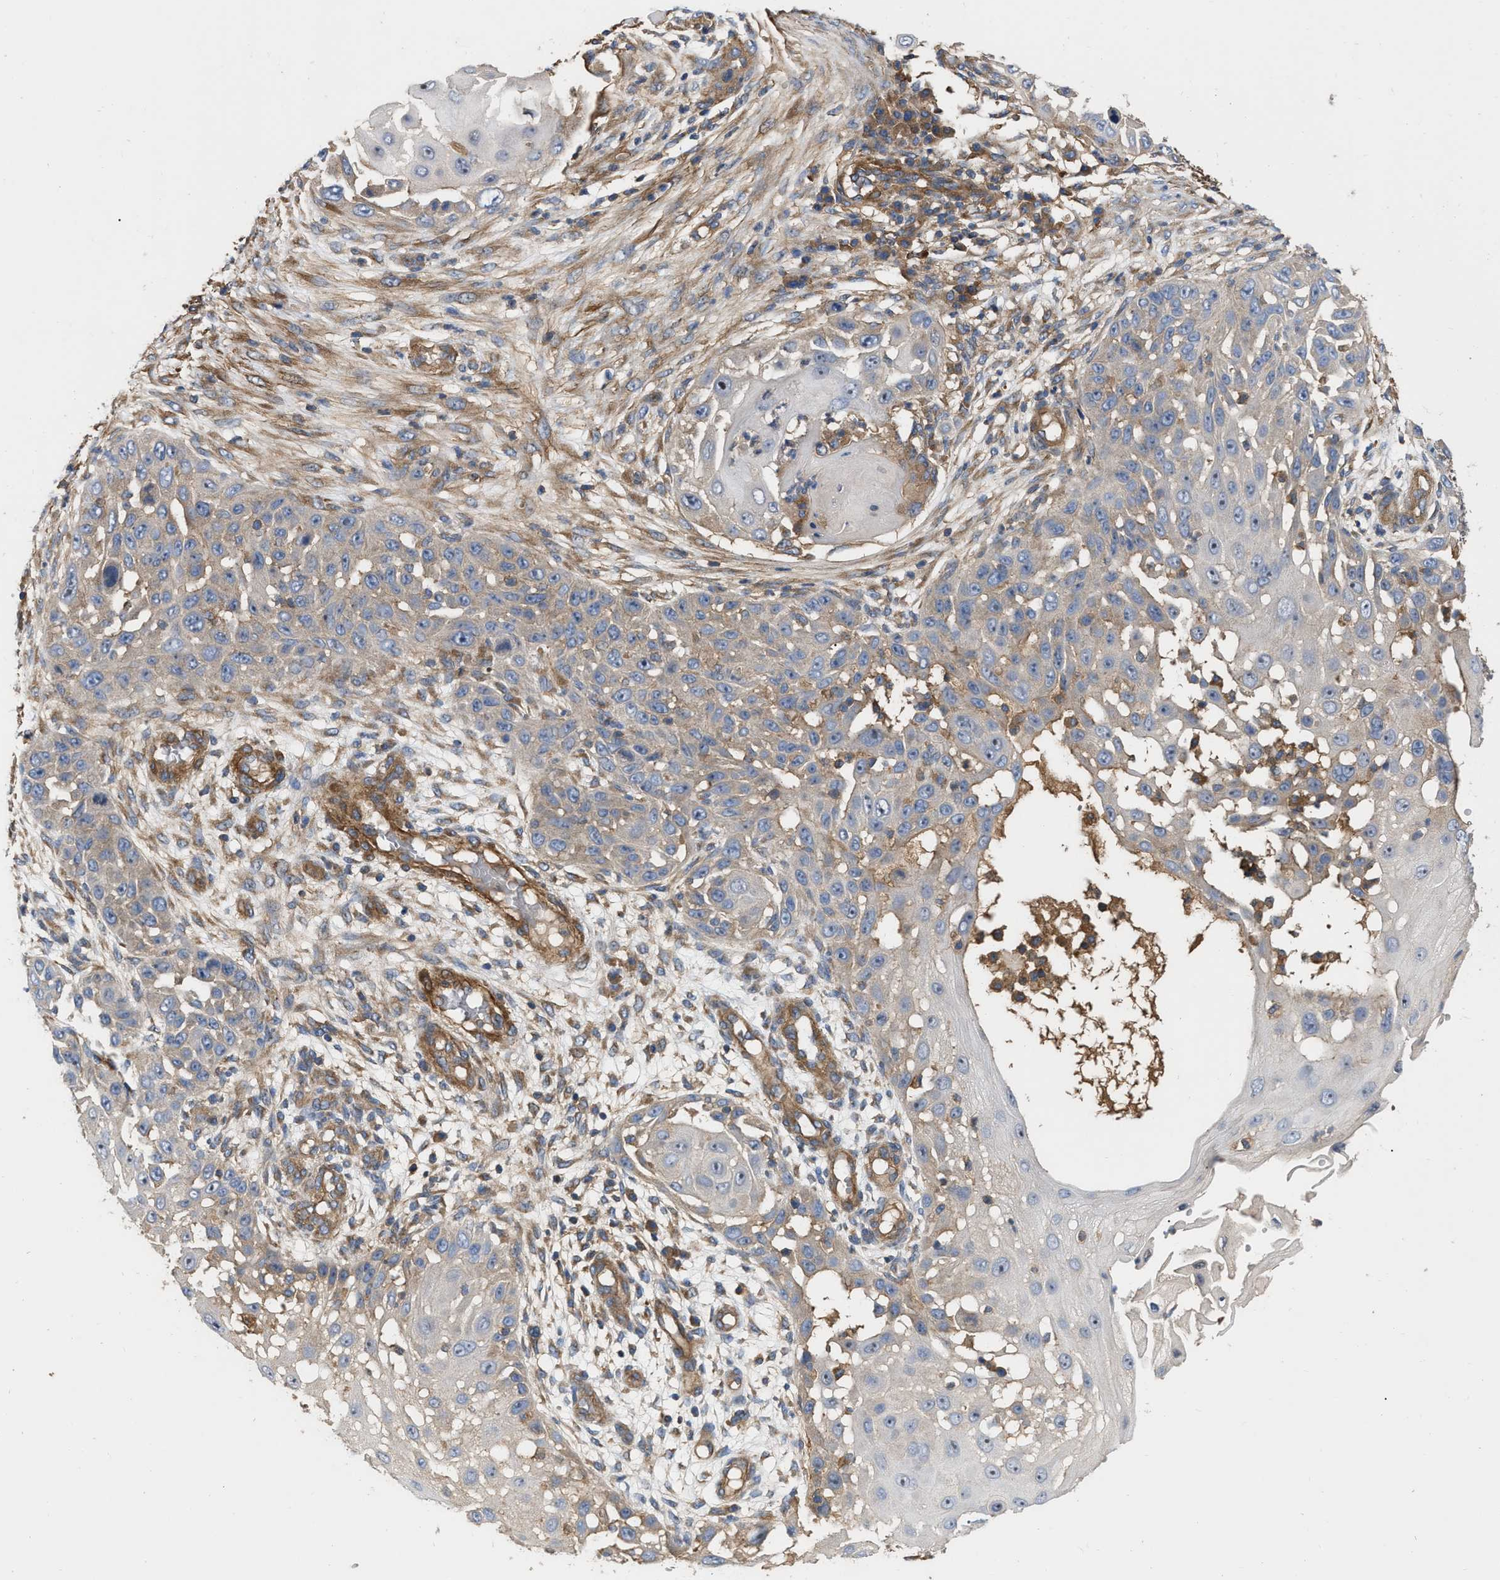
{"staining": {"intensity": "moderate", "quantity": "<25%", "location": "cytoplasmic/membranous"}, "tissue": "skin cancer", "cell_type": "Tumor cells", "image_type": "cancer", "snomed": [{"axis": "morphology", "description": "Squamous cell carcinoma, NOS"}, {"axis": "topography", "description": "Skin"}], "caption": "A high-resolution histopathology image shows immunohistochemistry staining of skin cancer, which reveals moderate cytoplasmic/membranous positivity in approximately <25% of tumor cells.", "gene": "RABEP1", "patient": {"sex": "female", "age": 44}}